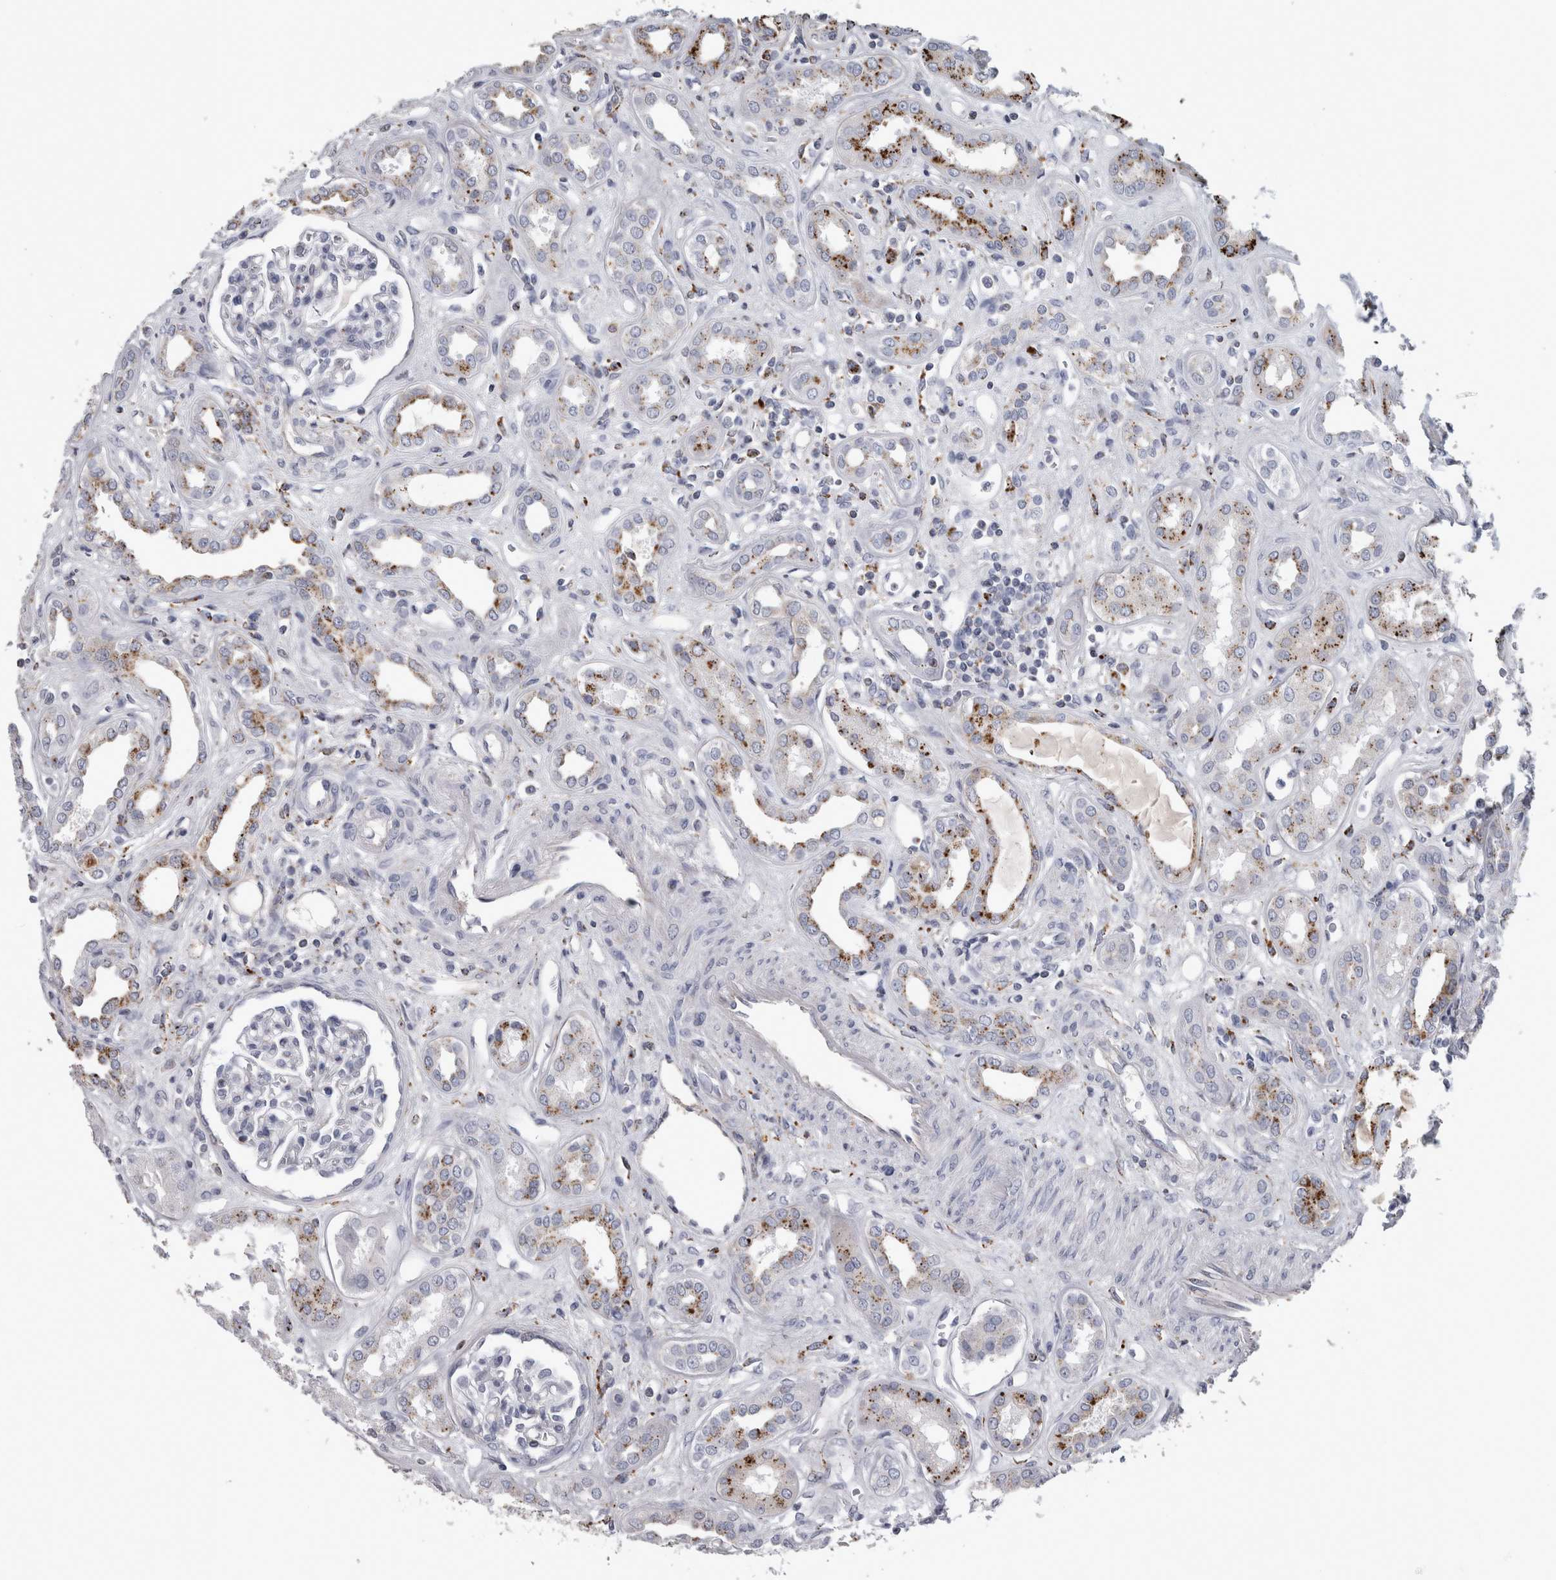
{"staining": {"intensity": "negative", "quantity": "none", "location": "none"}, "tissue": "kidney", "cell_type": "Cells in glomeruli", "image_type": "normal", "snomed": [{"axis": "morphology", "description": "Normal tissue, NOS"}, {"axis": "topography", "description": "Kidney"}], "caption": "IHC micrograph of benign kidney: kidney stained with DAB reveals no significant protein positivity in cells in glomeruli. Nuclei are stained in blue.", "gene": "DPP7", "patient": {"sex": "male", "age": 59}}